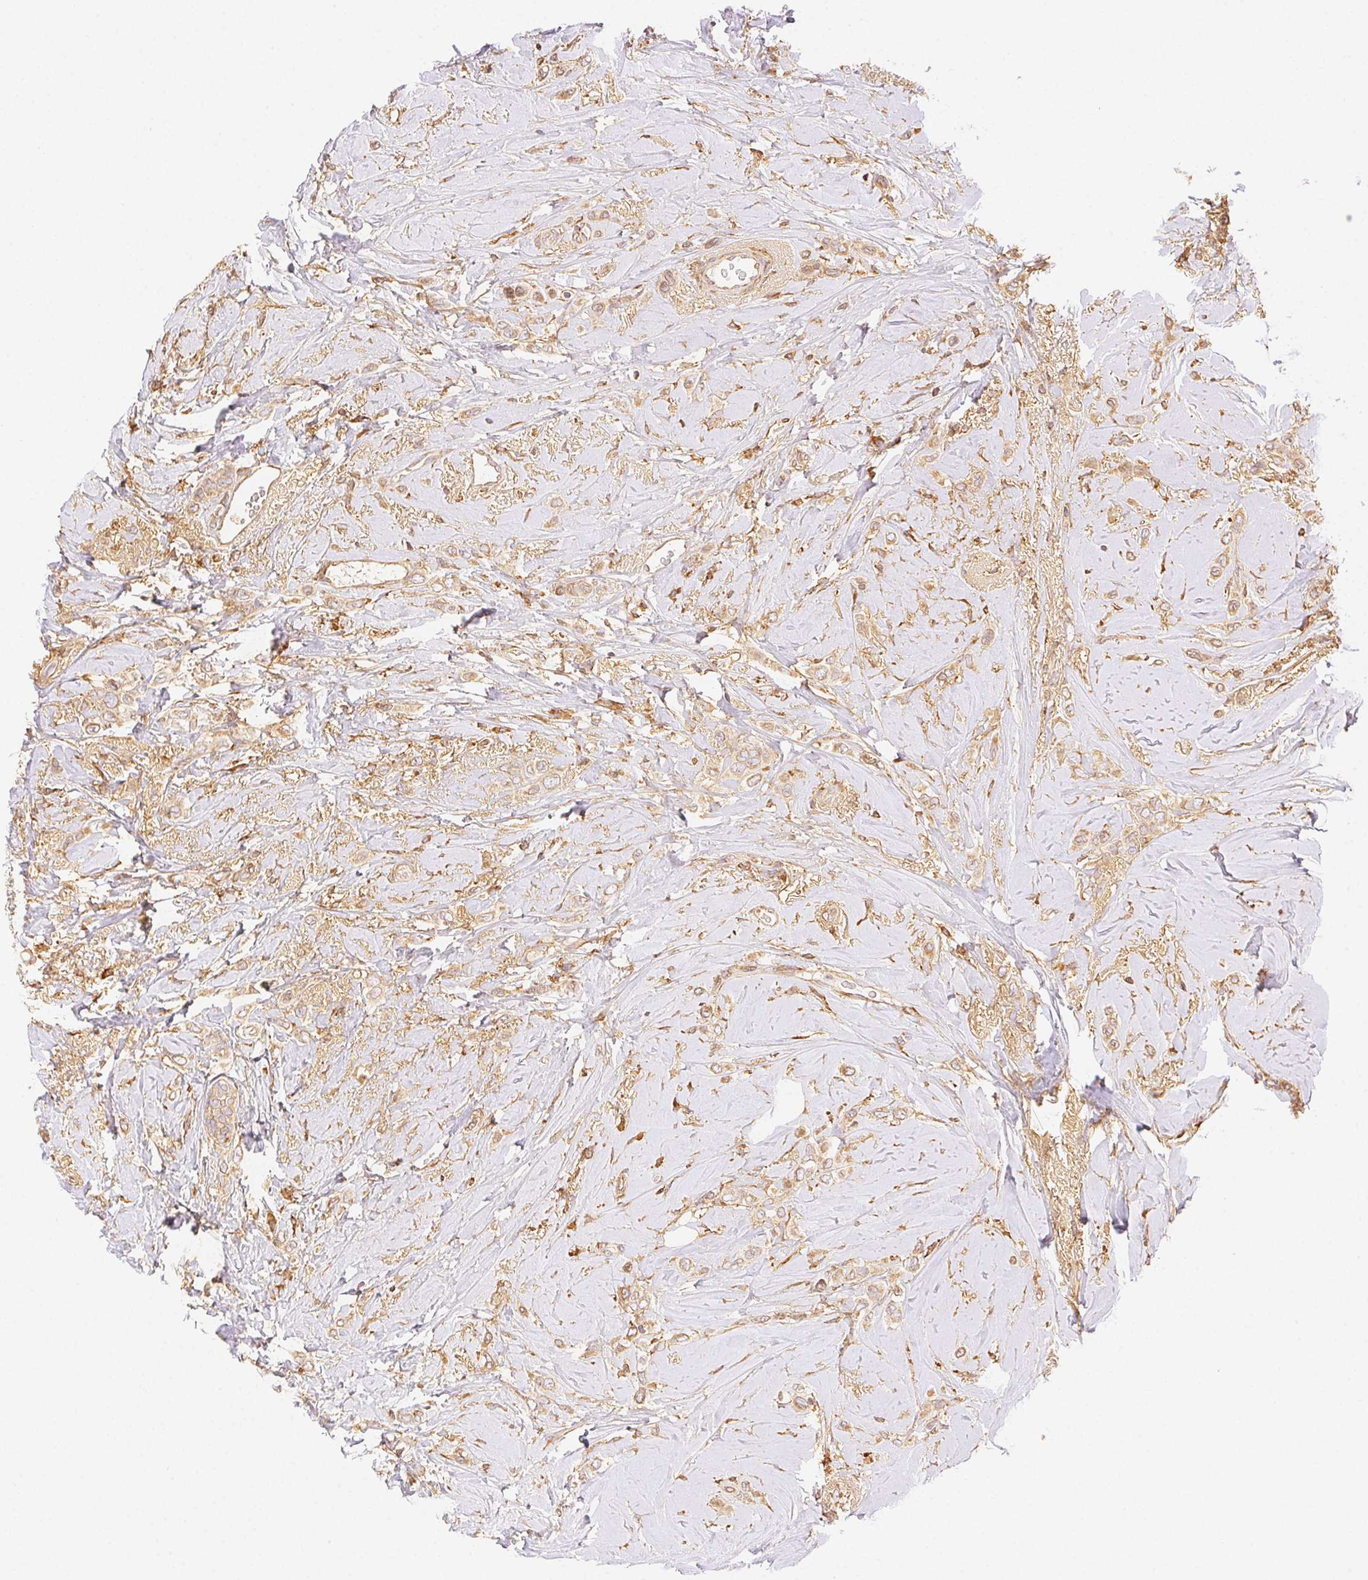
{"staining": {"intensity": "weak", "quantity": ">75%", "location": "cytoplasmic/membranous"}, "tissue": "breast cancer", "cell_type": "Tumor cells", "image_type": "cancer", "snomed": [{"axis": "morphology", "description": "Lobular carcinoma"}, {"axis": "topography", "description": "Breast"}], "caption": "Tumor cells exhibit low levels of weak cytoplasmic/membranous positivity in approximately >75% of cells in human lobular carcinoma (breast). The staining was performed using DAB (3,3'-diaminobenzidine), with brown indicating positive protein expression. Nuclei are stained blue with hematoxylin.", "gene": "ENTREP1", "patient": {"sex": "female", "age": 66}}